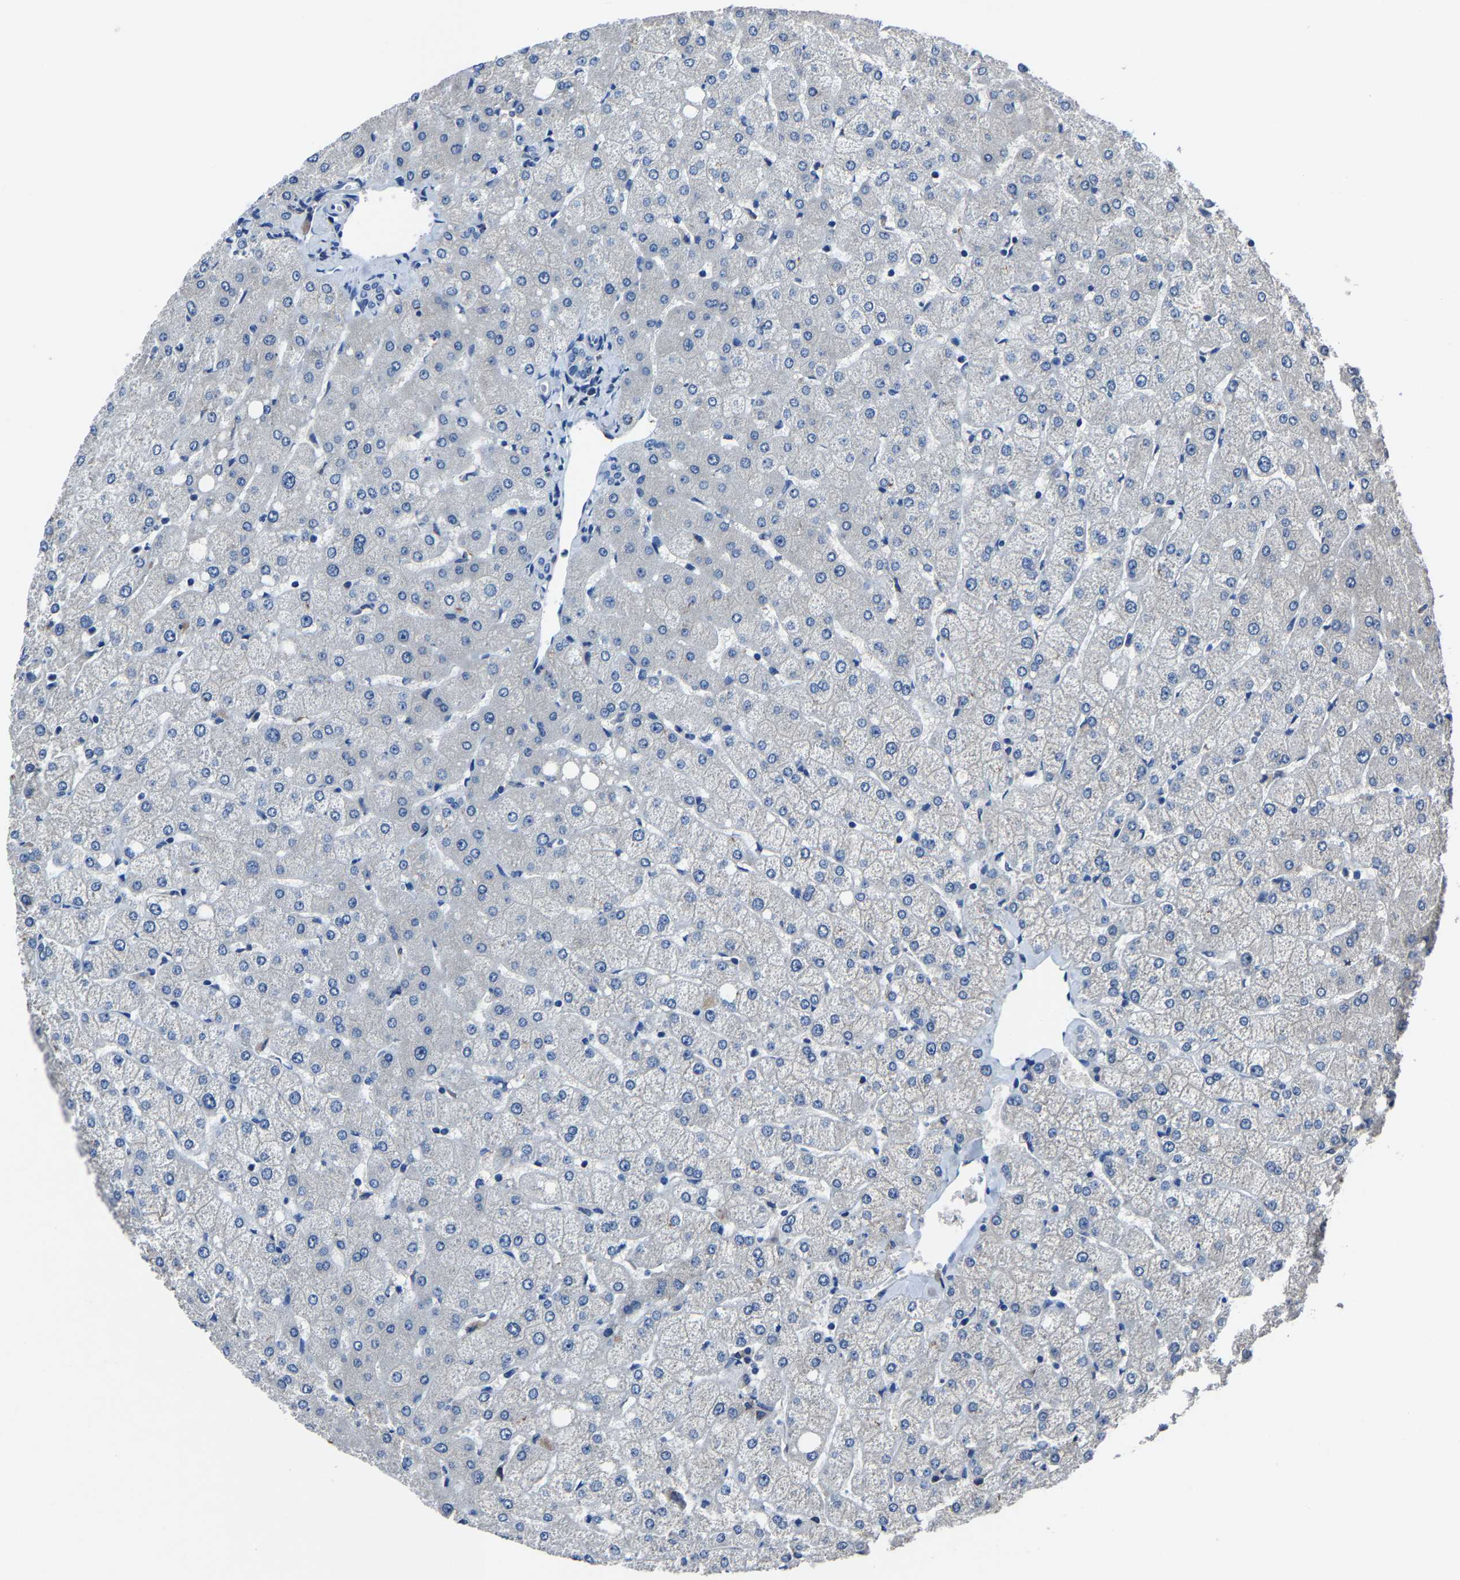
{"staining": {"intensity": "negative", "quantity": "none", "location": "none"}, "tissue": "liver", "cell_type": "Cholangiocytes", "image_type": "normal", "snomed": [{"axis": "morphology", "description": "Normal tissue, NOS"}, {"axis": "topography", "description": "Liver"}], "caption": "IHC of benign liver reveals no staining in cholangiocytes.", "gene": "STRBP", "patient": {"sex": "female", "age": 54}}